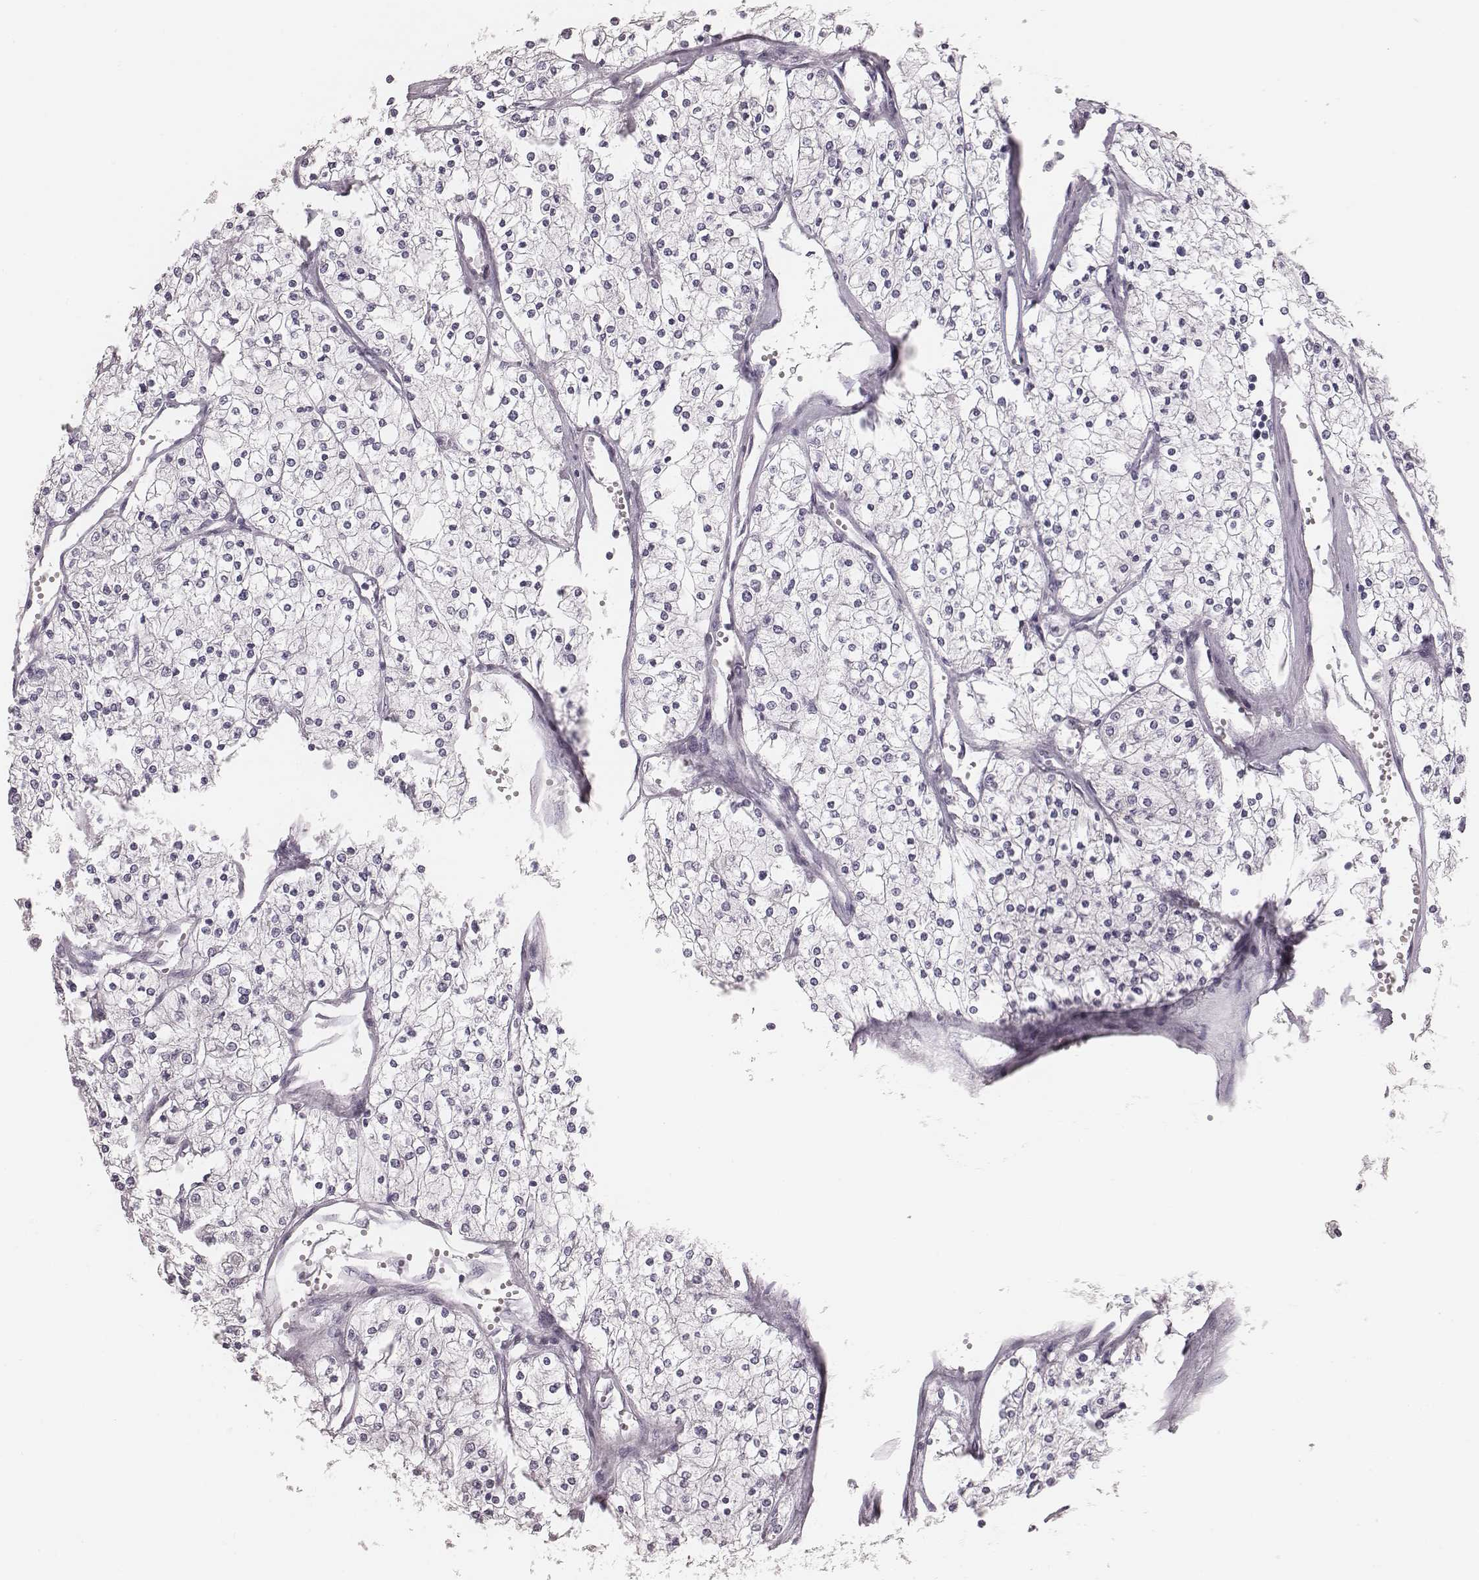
{"staining": {"intensity": "negative", "quantity": "none", "location": "none"}, "tissue": "renal cancer", "cell_type": "Tumor cells", "image_type": "cancer", "snomed": [{"axis": "morphology", "description": "Adenocarcinoma, NOS"}, {"axis": "topography", "description": "Kidney"}], "caption": "Immunohistochemical staining of adenocarcinoma (renal) reveals no significant expression in tumor cells.", "gene": "SPA17", "patient": {"sex": "male", "age": 80}}